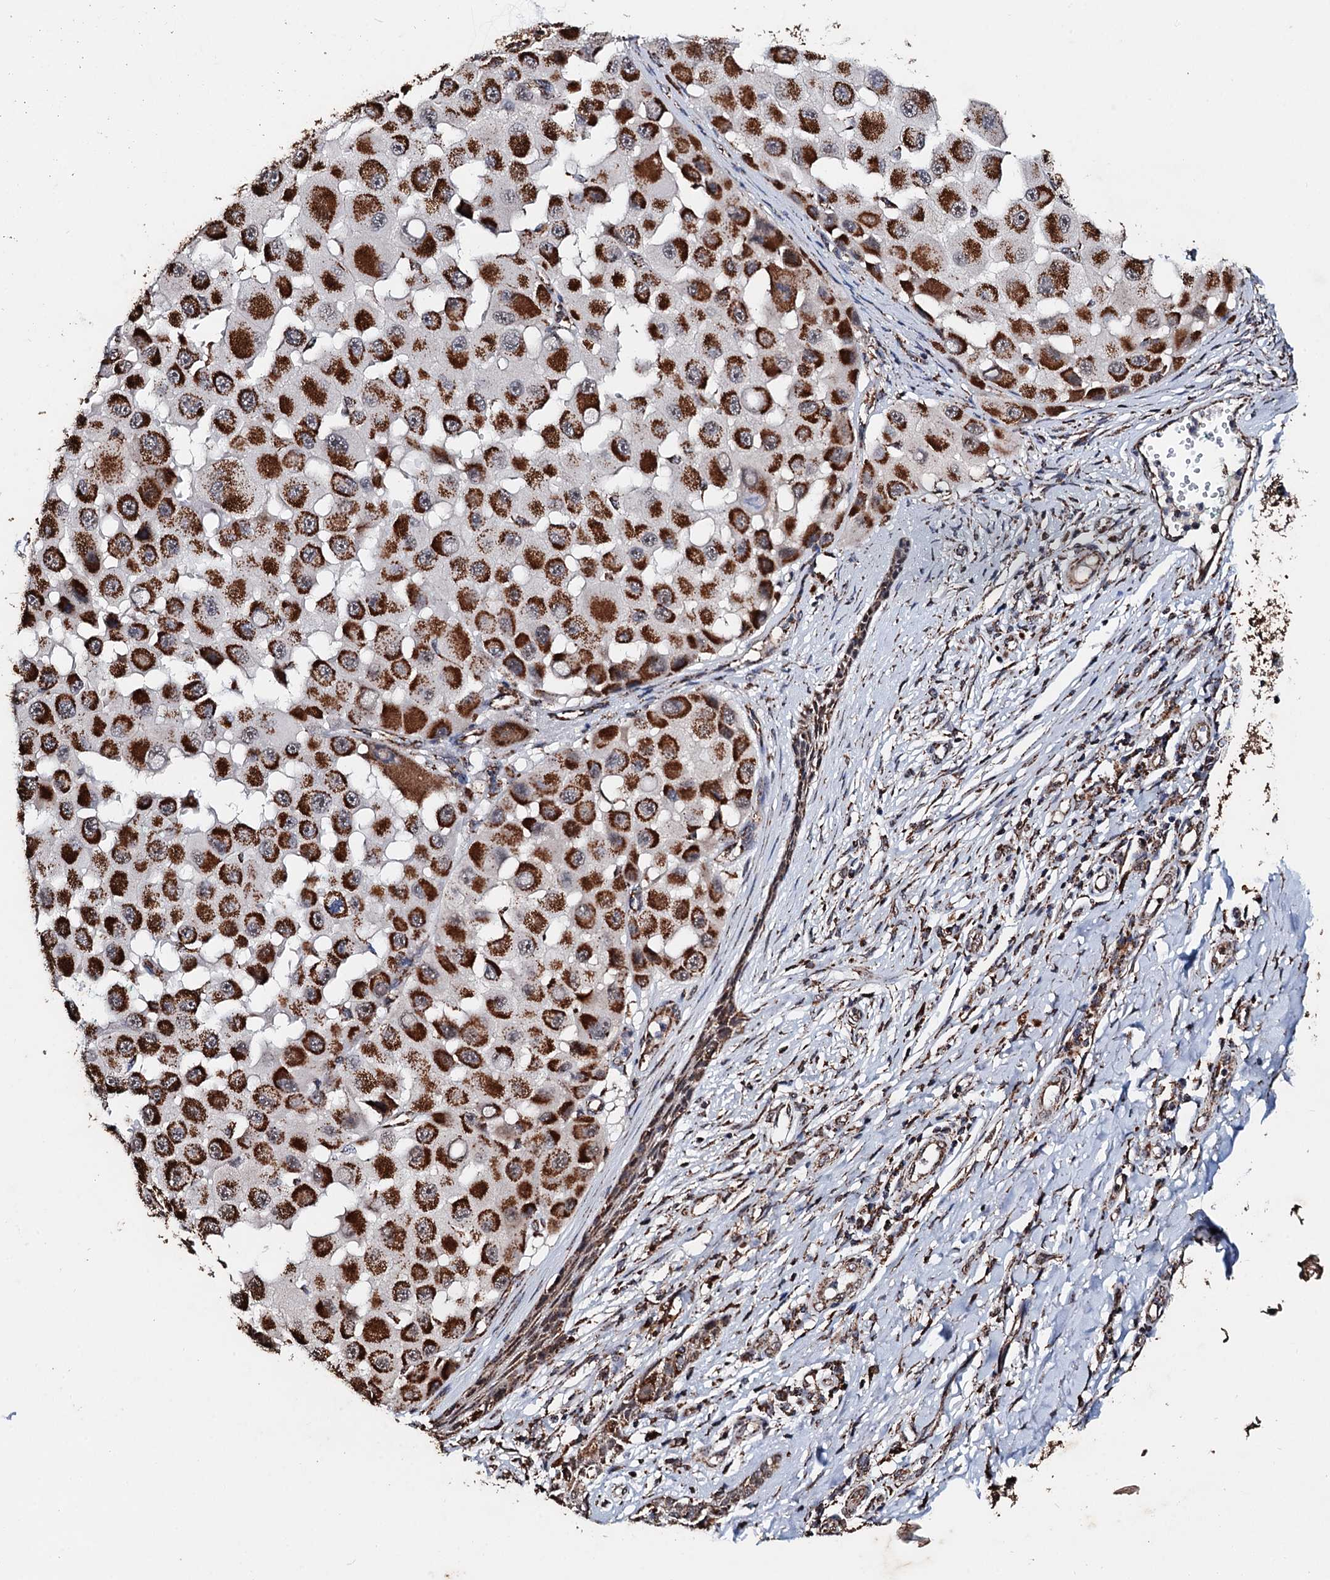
{"staining": {"intensity": "strong", "quantity": ">75%", "location": "cytoplasmic/membranous"}, "tissue": "melanoma", "cell_type": "Tumor cells", "image_type": "cancer", "snomed": [{"axis": "morphology", "description": "Malignant melanoma, NOS"}, {"axis": "topography", "description": "Skin"}], "caption": "Brown immunohistochemical staining in human melanoma exhibits strong cytoplasmic/membranous expression in about >75% of tumor cells. (DAB IHC, brown staining for protein, blue staining for nuclei).", "gene": "SECISBP2L", "patient": {"sex": "female", "age": 81}}